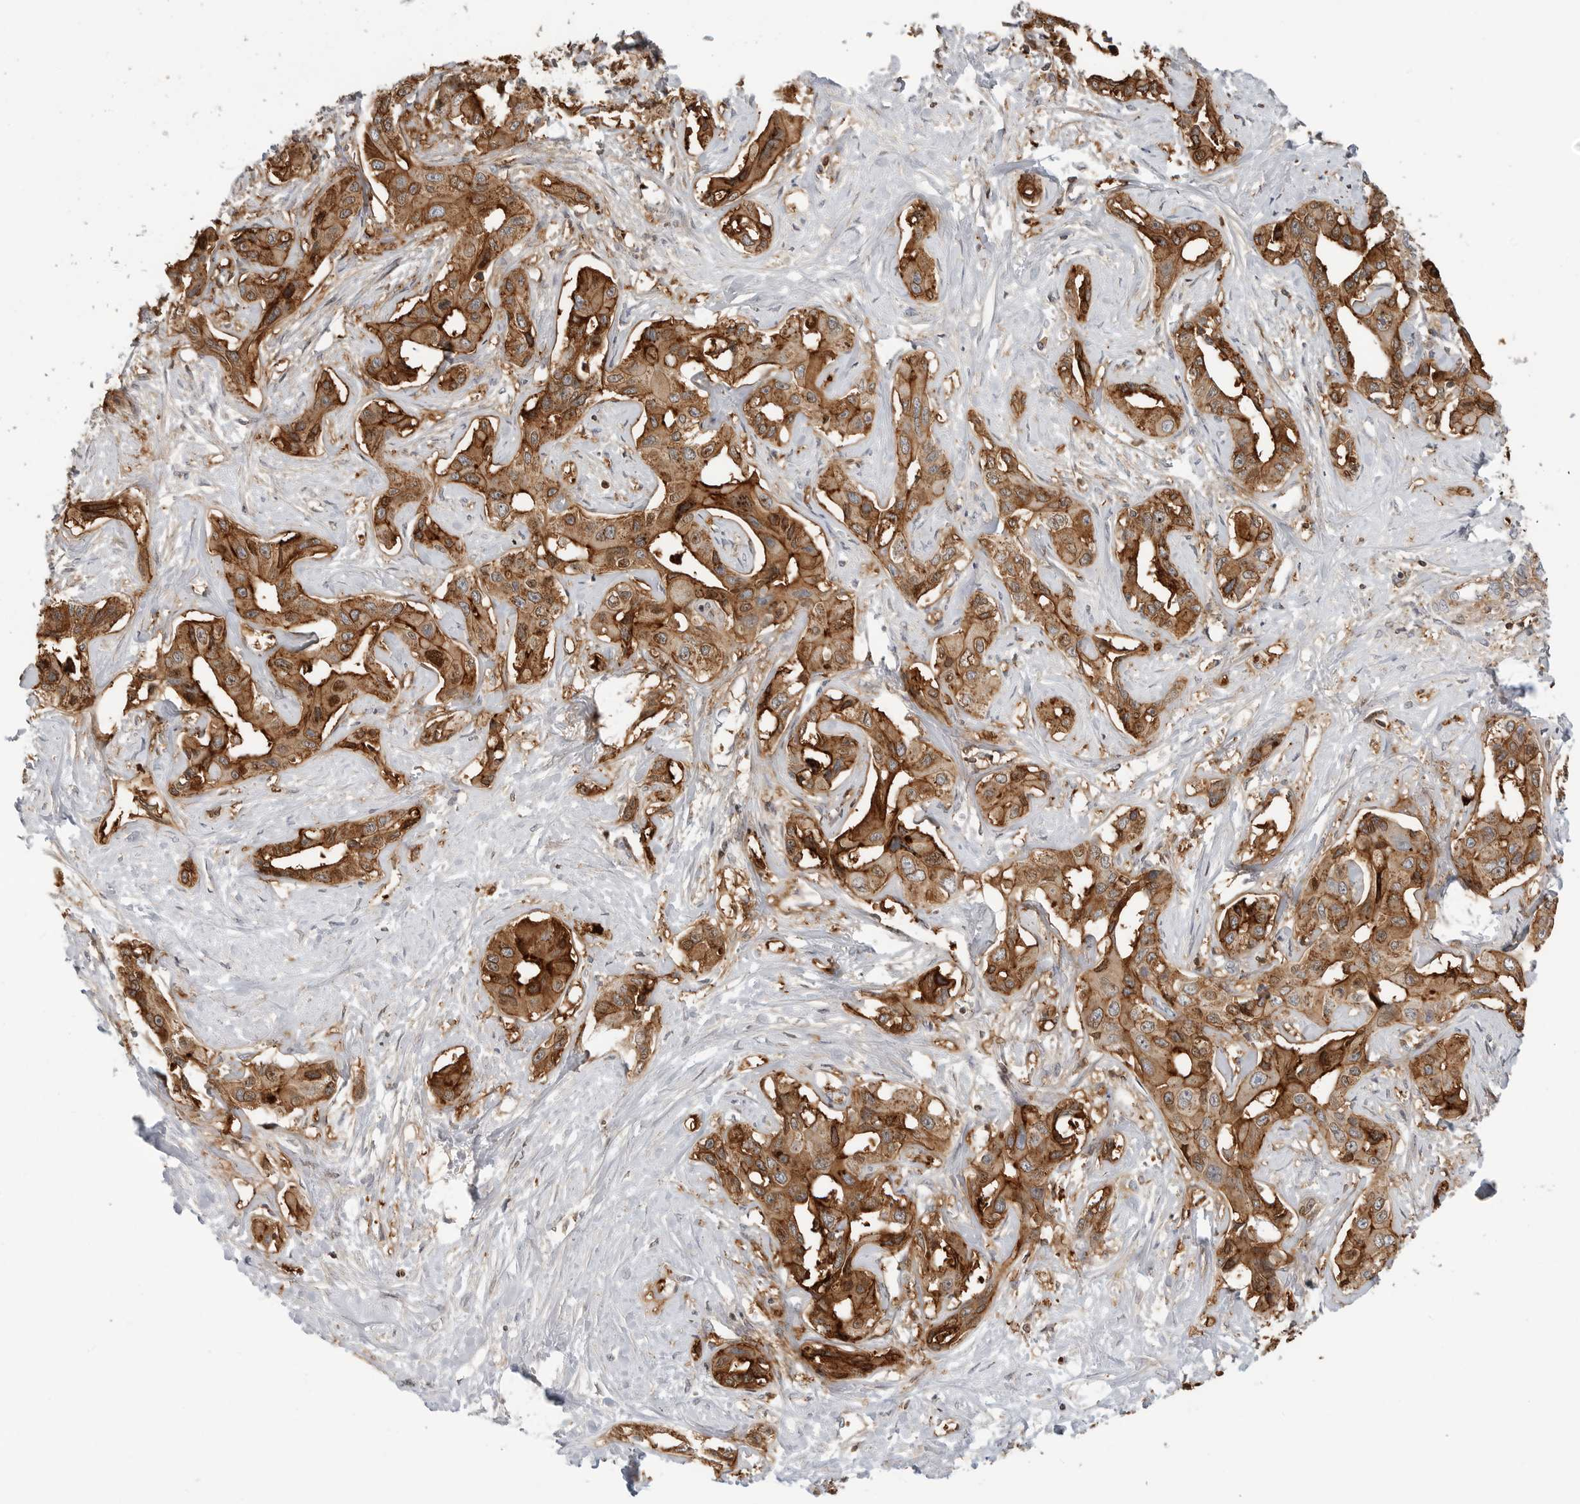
{"staining": {"intensity": "strong", "quantity": ">75%", "location": "cytoplasmic/membranous"}, "tissue": "liver cancer", "cell_type": "Tumor cells", "image_type": "cancer", "snomed": [{"axis": "morphology", "description": "Cholangiocarcinoma"}, {"axis": "topography", "description": "Liver"}], "caption": "The immunohistochemical stain highlights strong cytoplasmic/membranous expression in tumor cells of liver cancer tissue.", "gene": "ANXA11", "patient": {"sex": "male", "age": 59}}